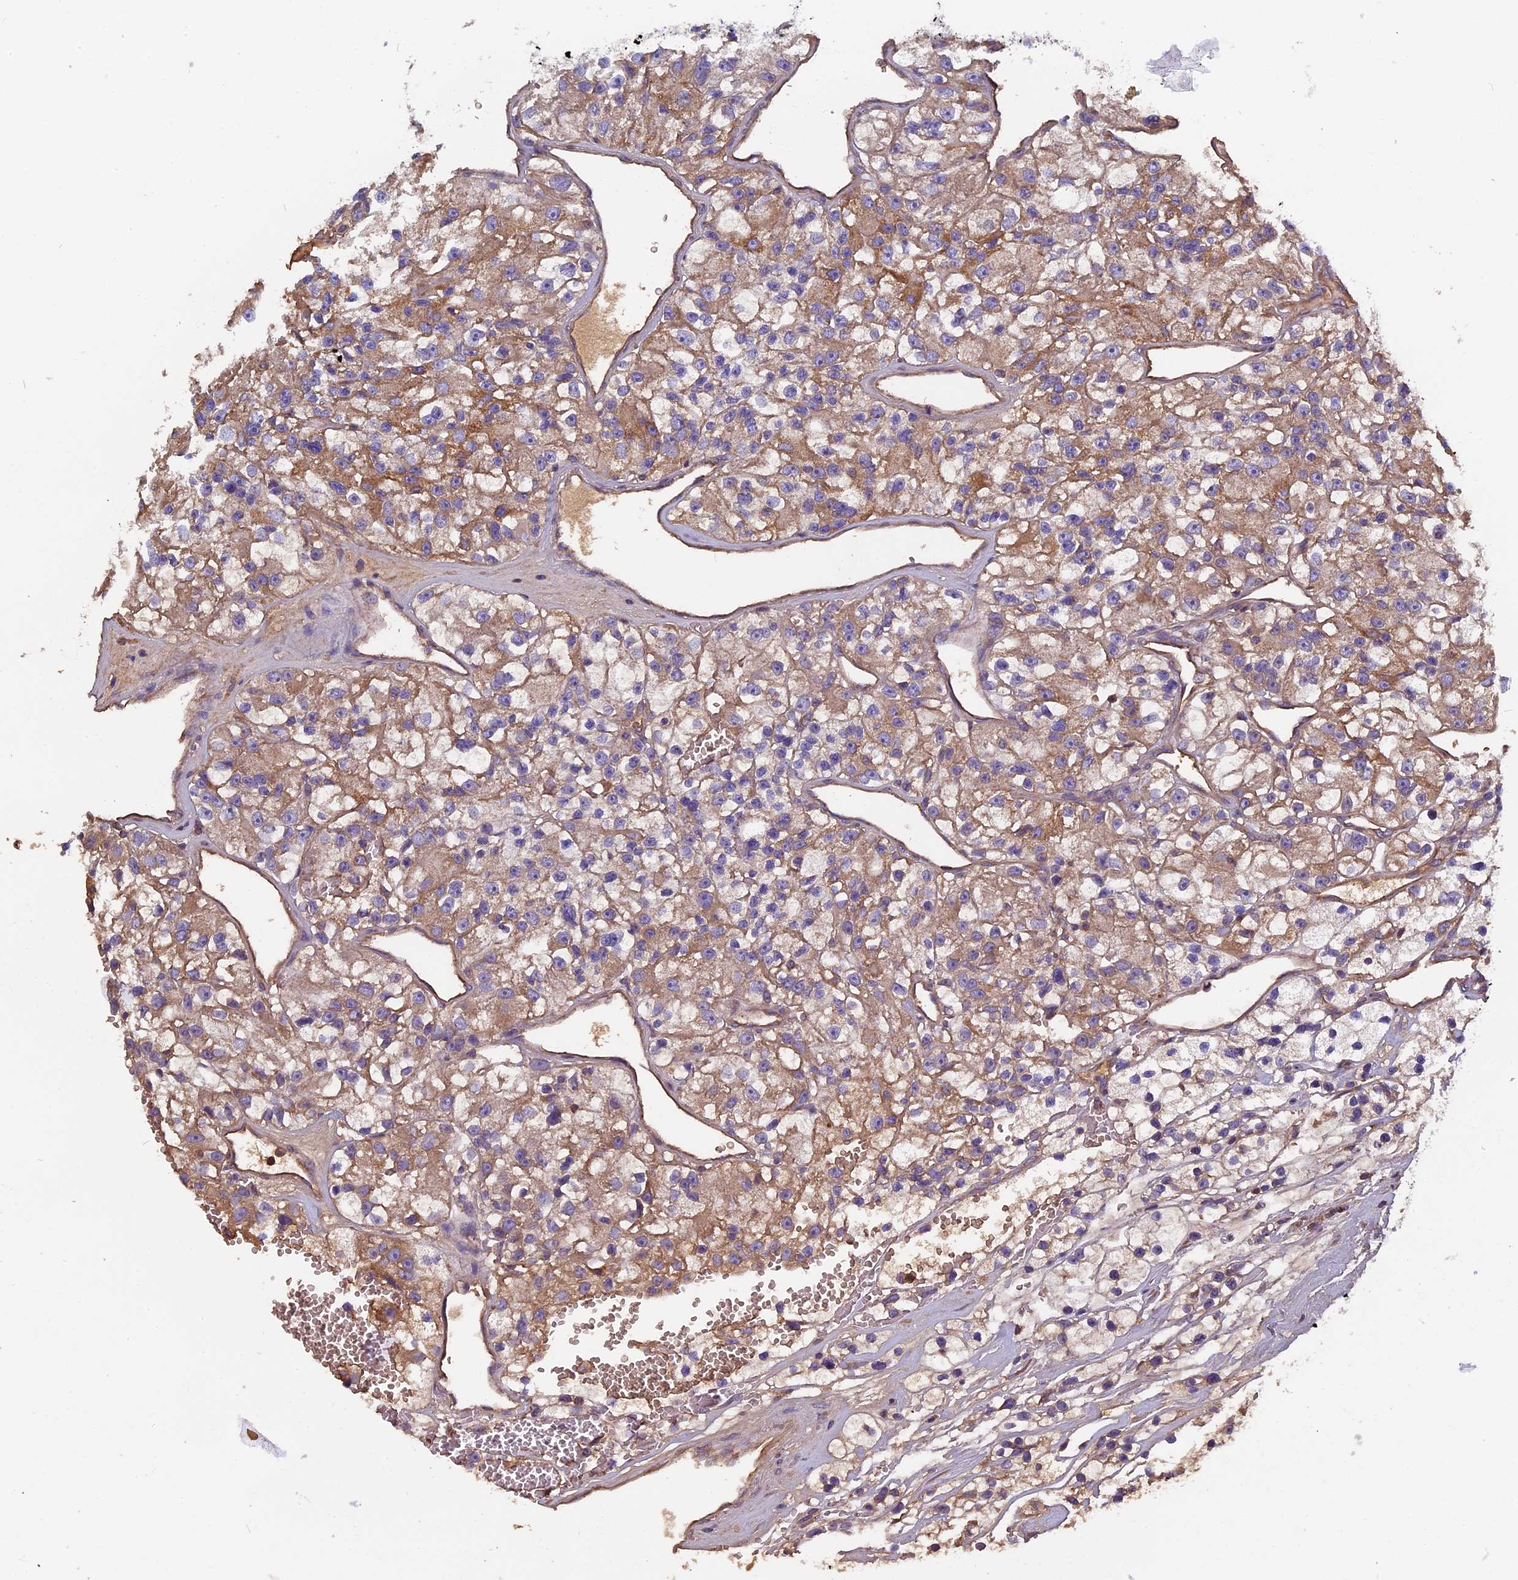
{"staining": {"intensity": "moderate", "quantity": "25%-75%", "location": "cytoplasmic/membranous"}, "tissue": "renal cancer", "cell_type": "Tumor cells", "image_type": "cancer", "snomed": [{"axis": "morphology", "description": "Adenocarcinoma, NOS"}, {"axis": "topography", "description": "Kidney"}], "caption": "Immunohistochemistry micrograph of neoplastic tissue: renal cancer stained using IHC demonstrates medium levels of moderate protein expression localized specifically in the cytoplasmic/membranous of tumor cells, appearing as a cytoplasmic/membranous brown color.", "gene": "CCDC153", "patient": {"sex": "female", "age": 57}}